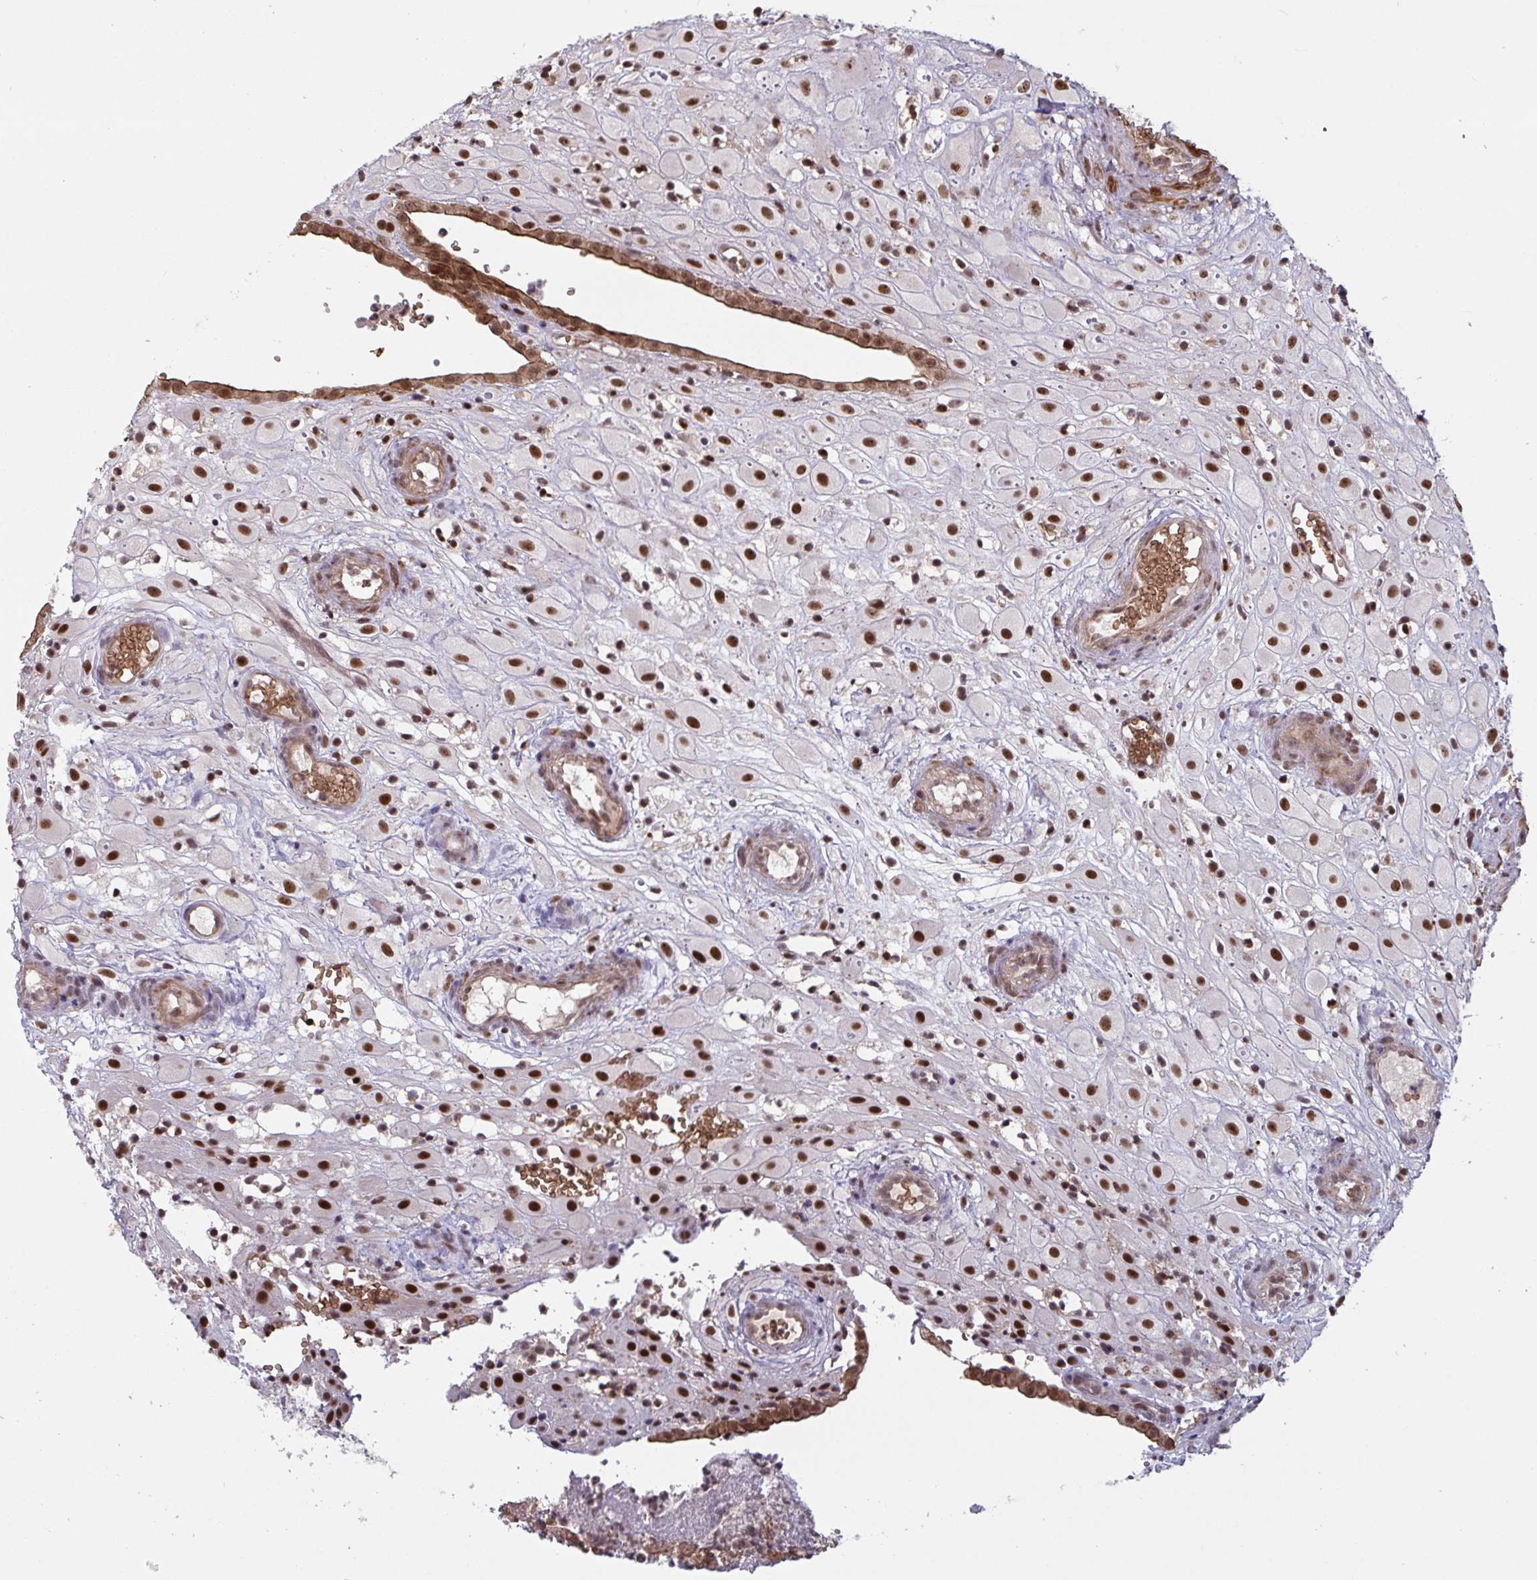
{"staining": {"intensity": "strong", "quantity": ">75%", "location": "nuclear"}, "tissue": "placenta", "cell_type": "Decidual cells", "image_type": "normal", "snomed": [{"axis": "morphology", "description": "Normal tissue, NOS"}, {"axis": "topography", "description": "Placenta"}], "caption": "The image exhibits staining of unremarkable placenta, revealing strong nuclear protein staining (brown color) within decidual cells.", "gene": "NLRP13", "patient": {"sex": "female", "age": 24}}